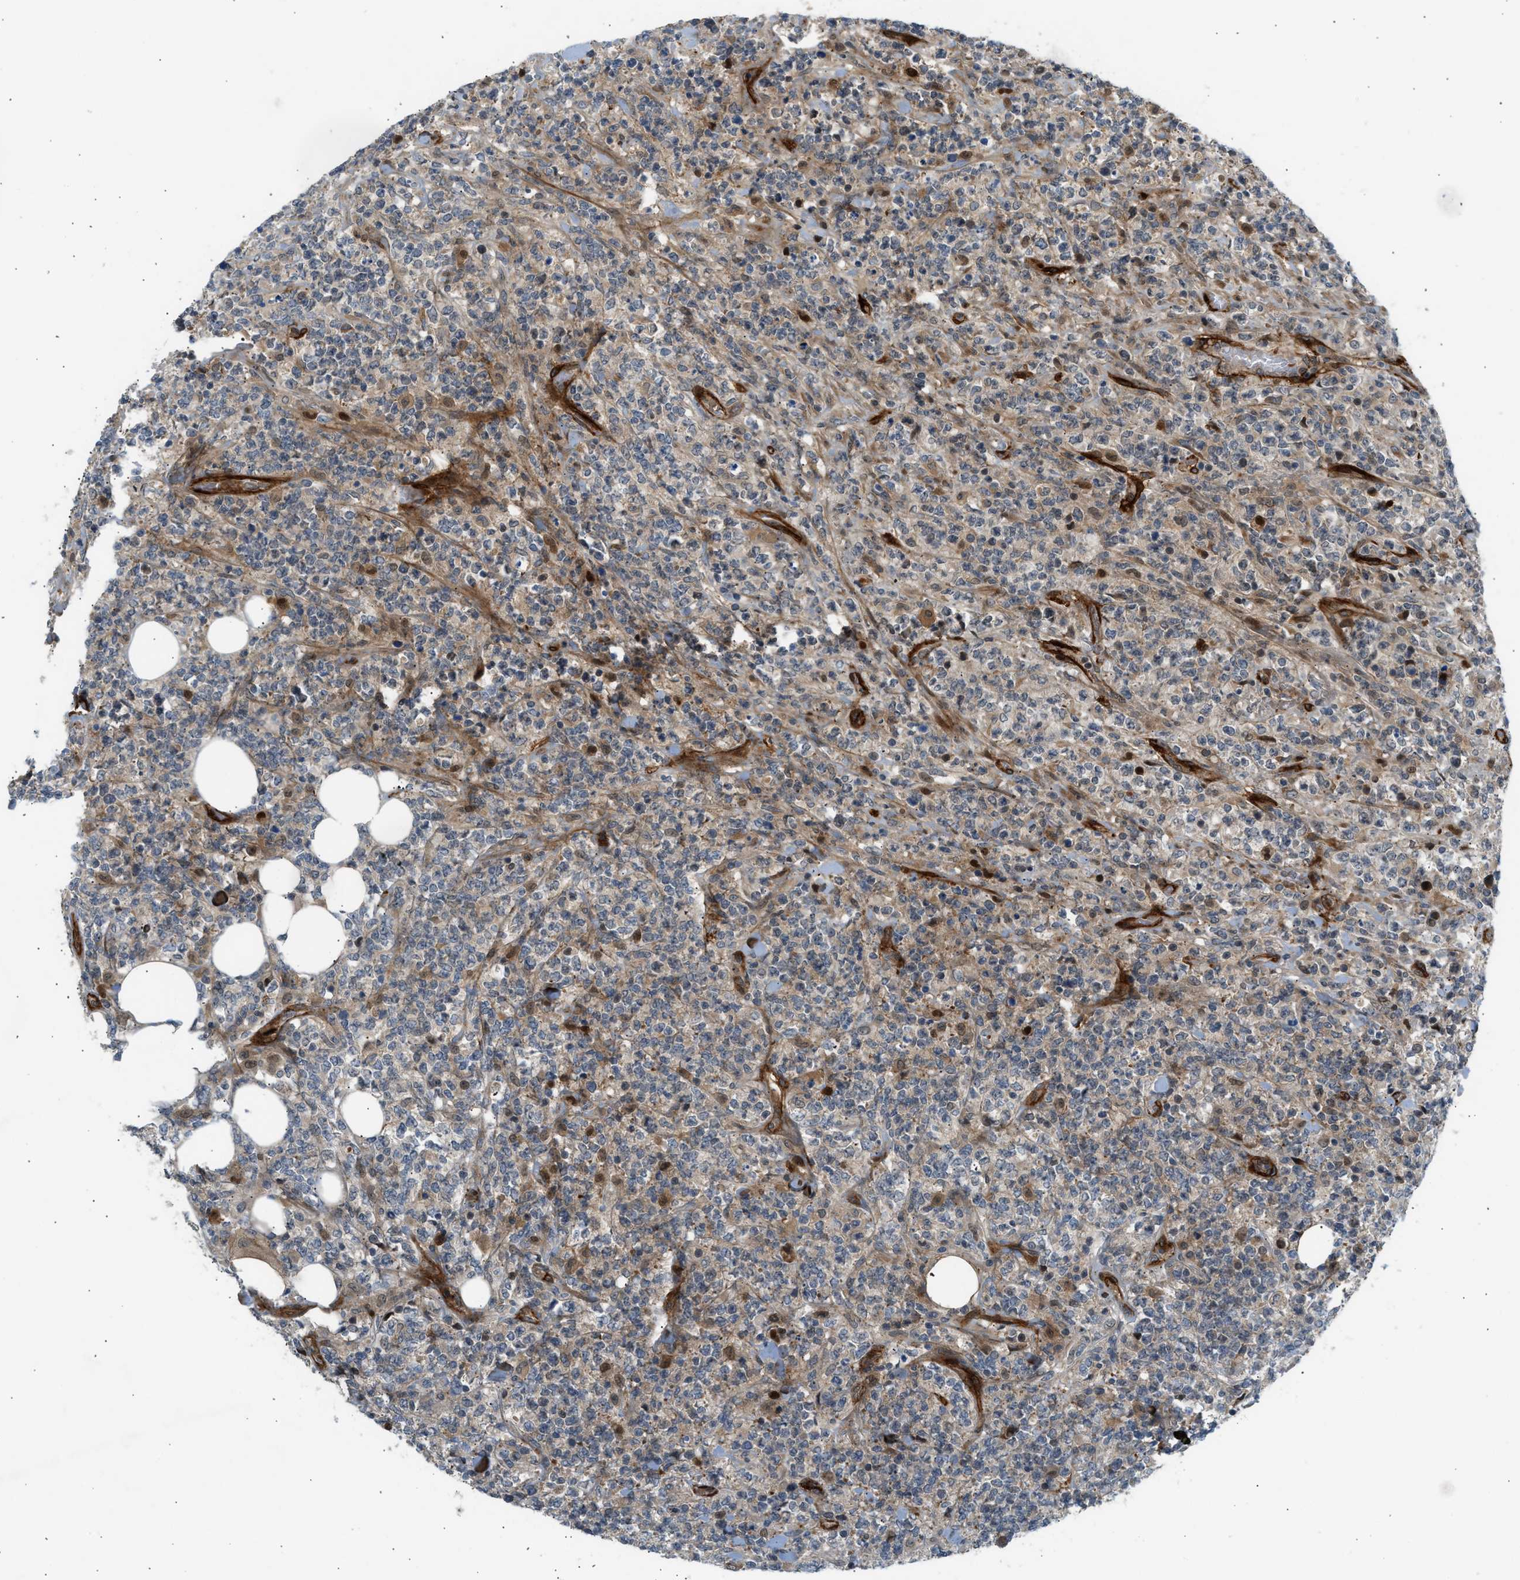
{"staining": {"intensity": "moderate", "quantity": "<25%", "location": "cytoplasmic/membranous,nuclear"}, "tissue": "lymphoma", "cell_type": "Tumor cells", "image_type": "cancer", "snomed": [{"axis": "morphology", "description": "Malignant lymphoma, non-Hodgkin's type, High grade"}, {"axis": "topography", "description": "Soft tissue"}], "caption": "High-grade malignant lymphoma, non-Hodgkin's type stained with a brown dye reveals moderate cytoplasmic/membranous and nuclear positive staining in approximately <25% of tumor cells.", "gene": "EDNRA", "patient": {"sex": "male", "age": 18}}